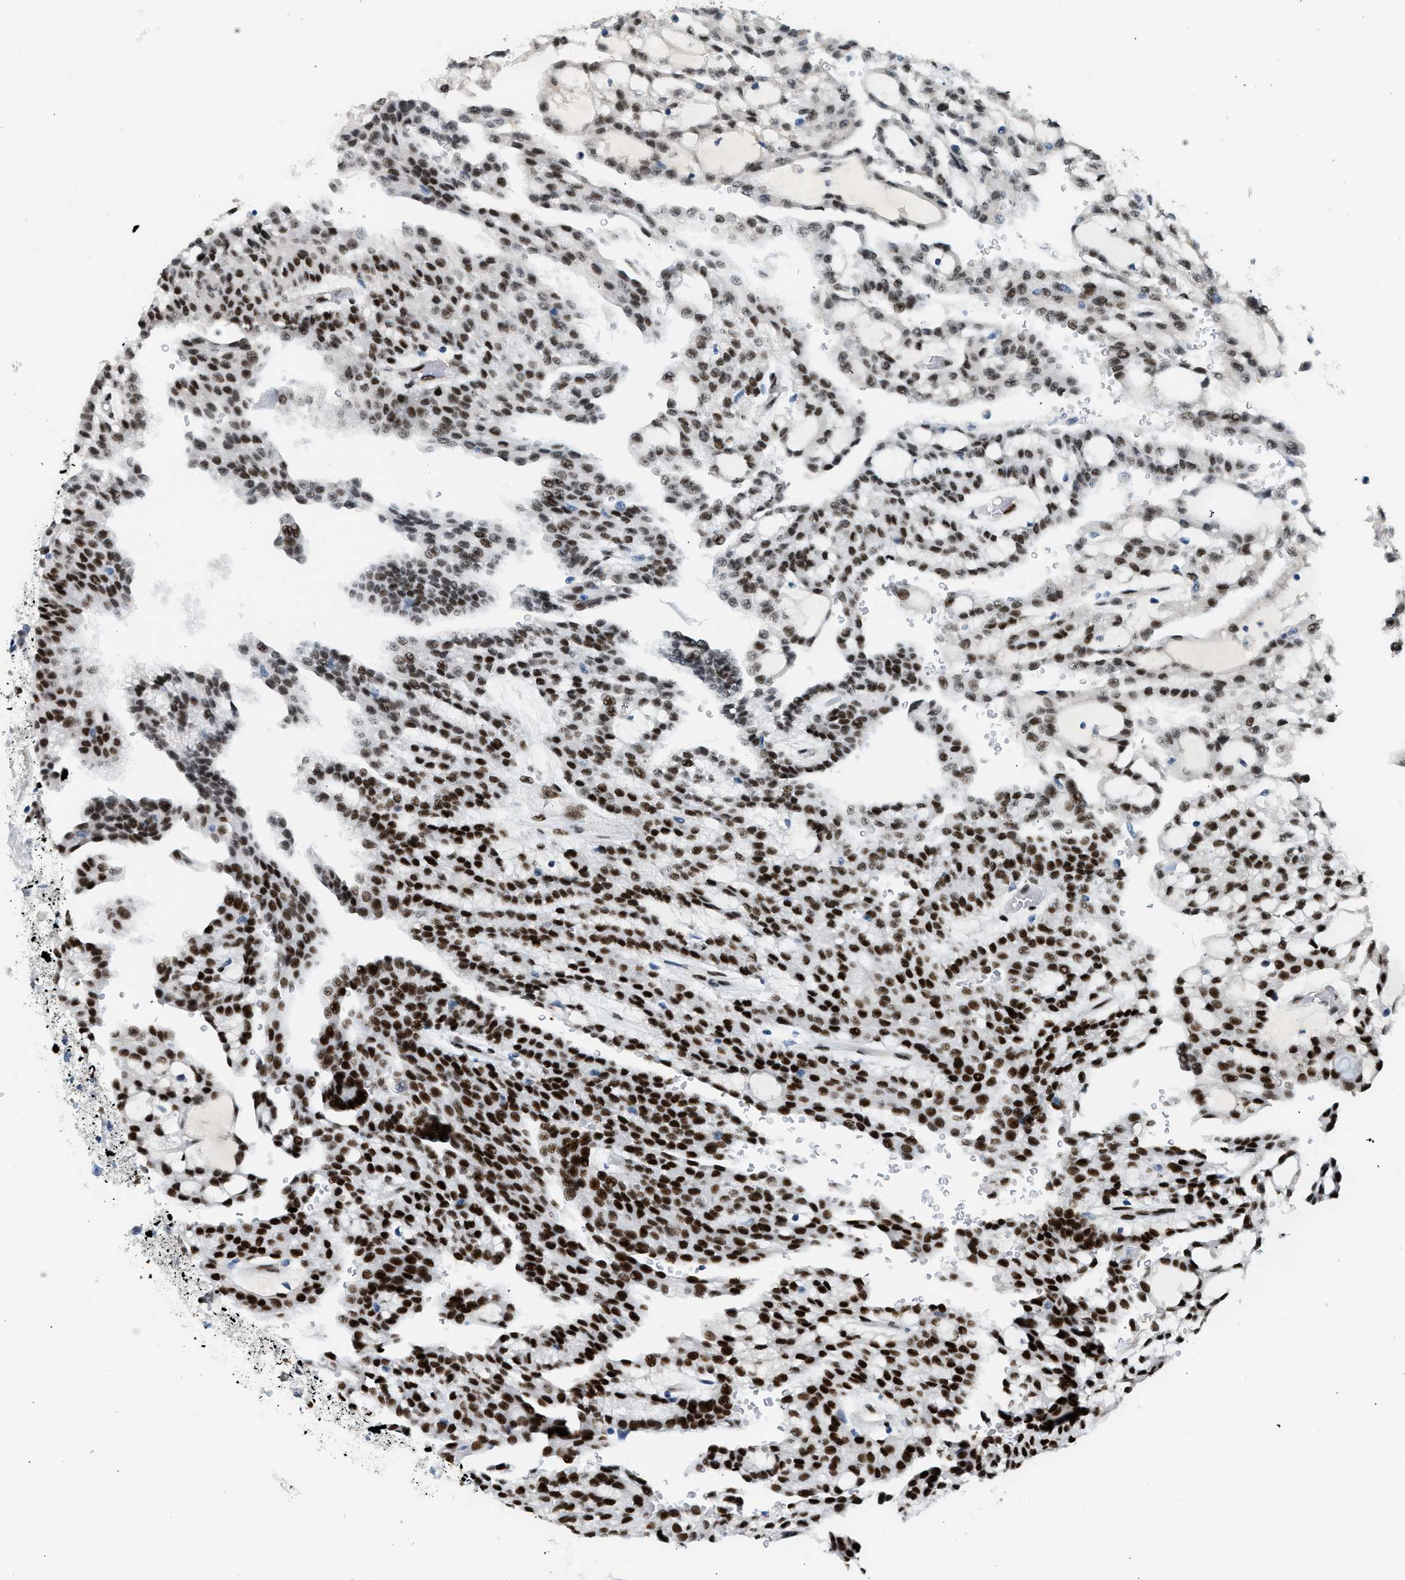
{"staining": {"intensity": "strong", "quantity": ">75%", "location": "nuclear"}, "tissue": "renal cancer", "cell_type": "Tumor cells", "image_type": "cancer", "snomed": [{"axis": "morphology", "description": "Adenocarcinoma, NOS"}, {"axis": "topography", "description": "Kidney"}], "caption": "Renal adenocarcinoma stained with a protein marker displays strong staining in tumor cells.", "gene": "ZBTB20", "patient": {"sex": "male", "age": 63}}